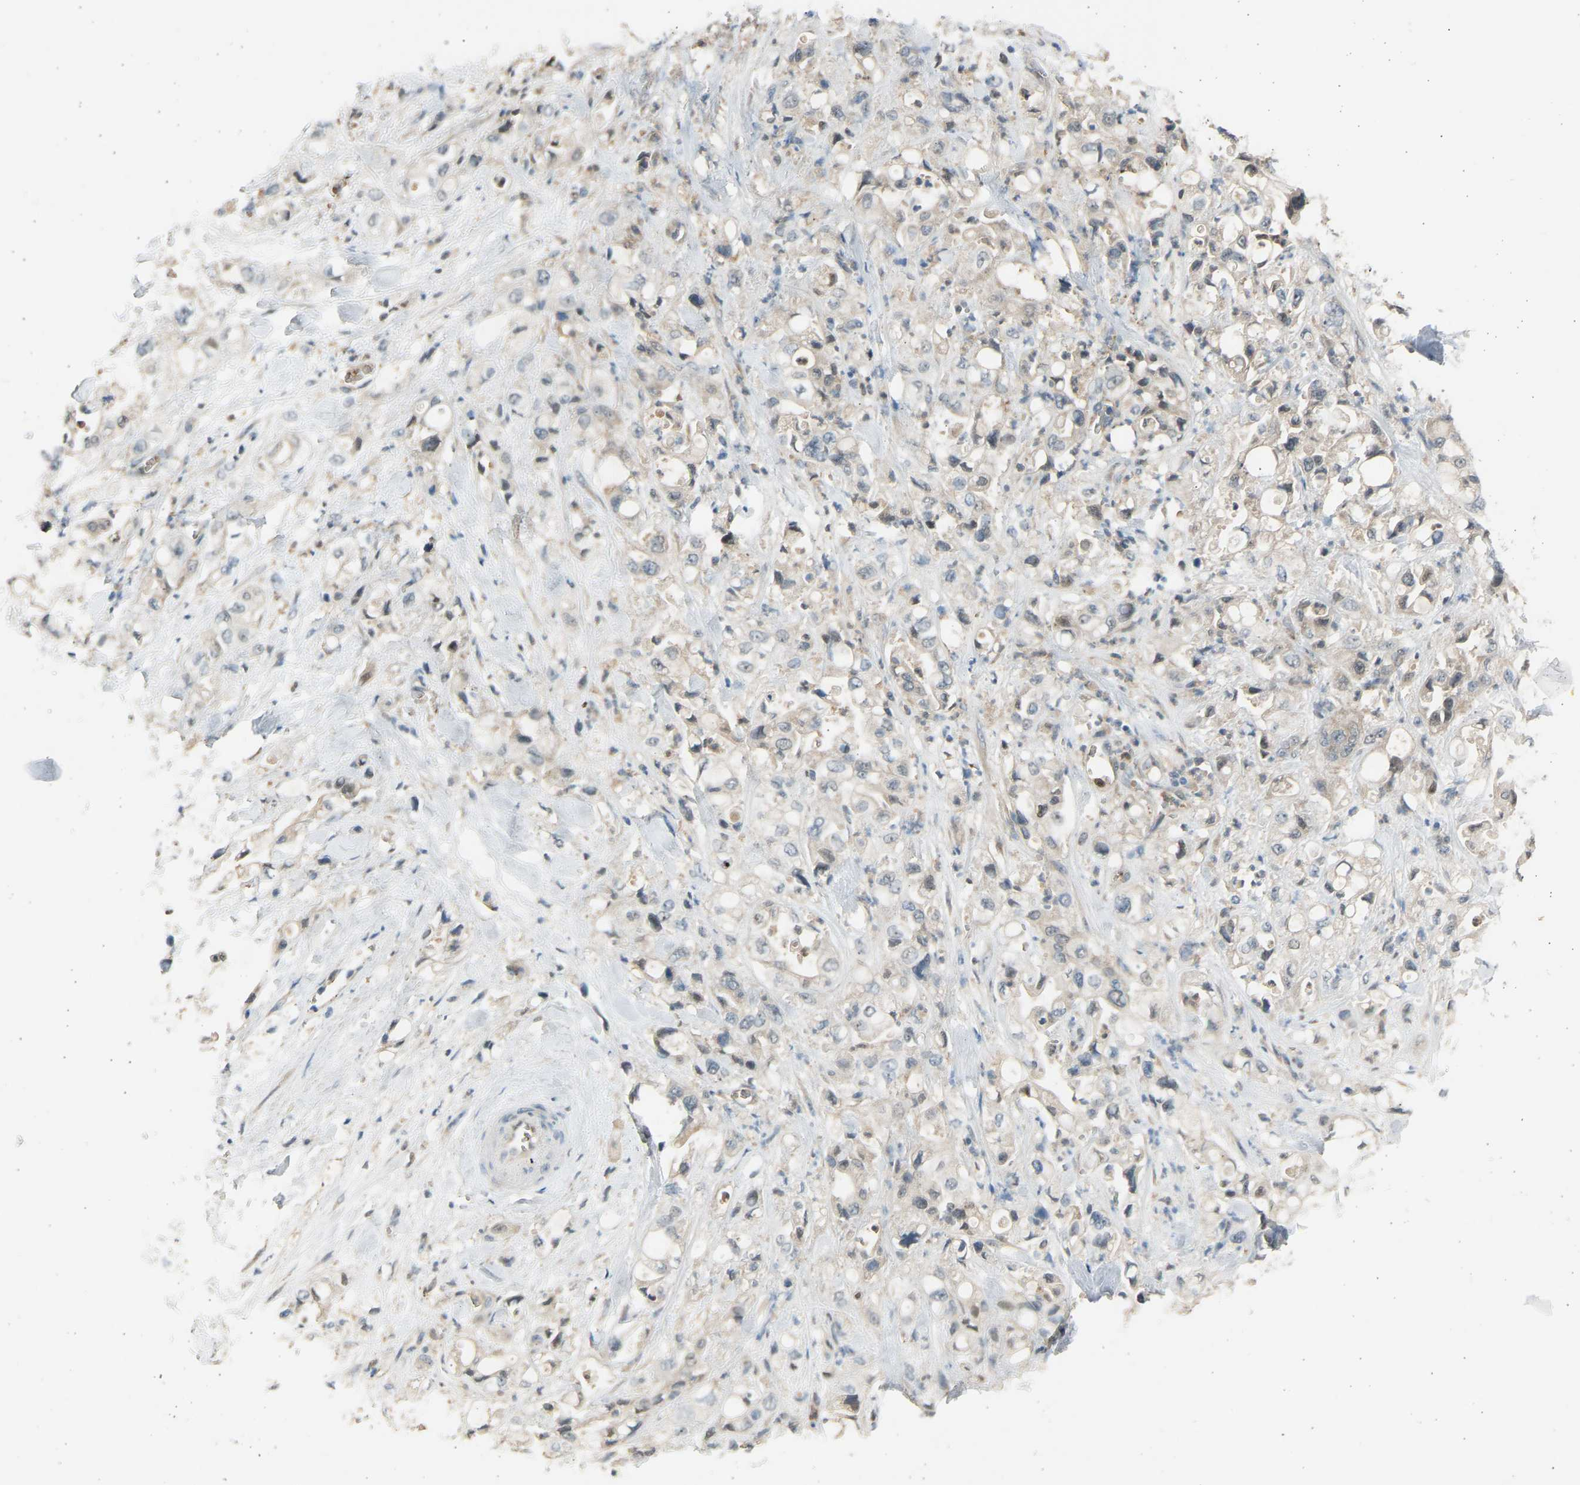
{"staining": {"intensity": "negative", "quantity": "none", "location": "none"}, "tissue": "pancreatic cancer", "cell_type": "Tumor cells", "image_type": "cancer", "snomed": [{"axis": "morphology", "description": "Adenocarcinoma, NOS"}, {"axis": "topography", "description": "Pancreas"}], "caption": "A photomicrograph of human pancreatic adenocarcinoma is negative for staining in tumor cells.", "gene": "BIRC2", "patient": {"sex": "male", "age": 70}}